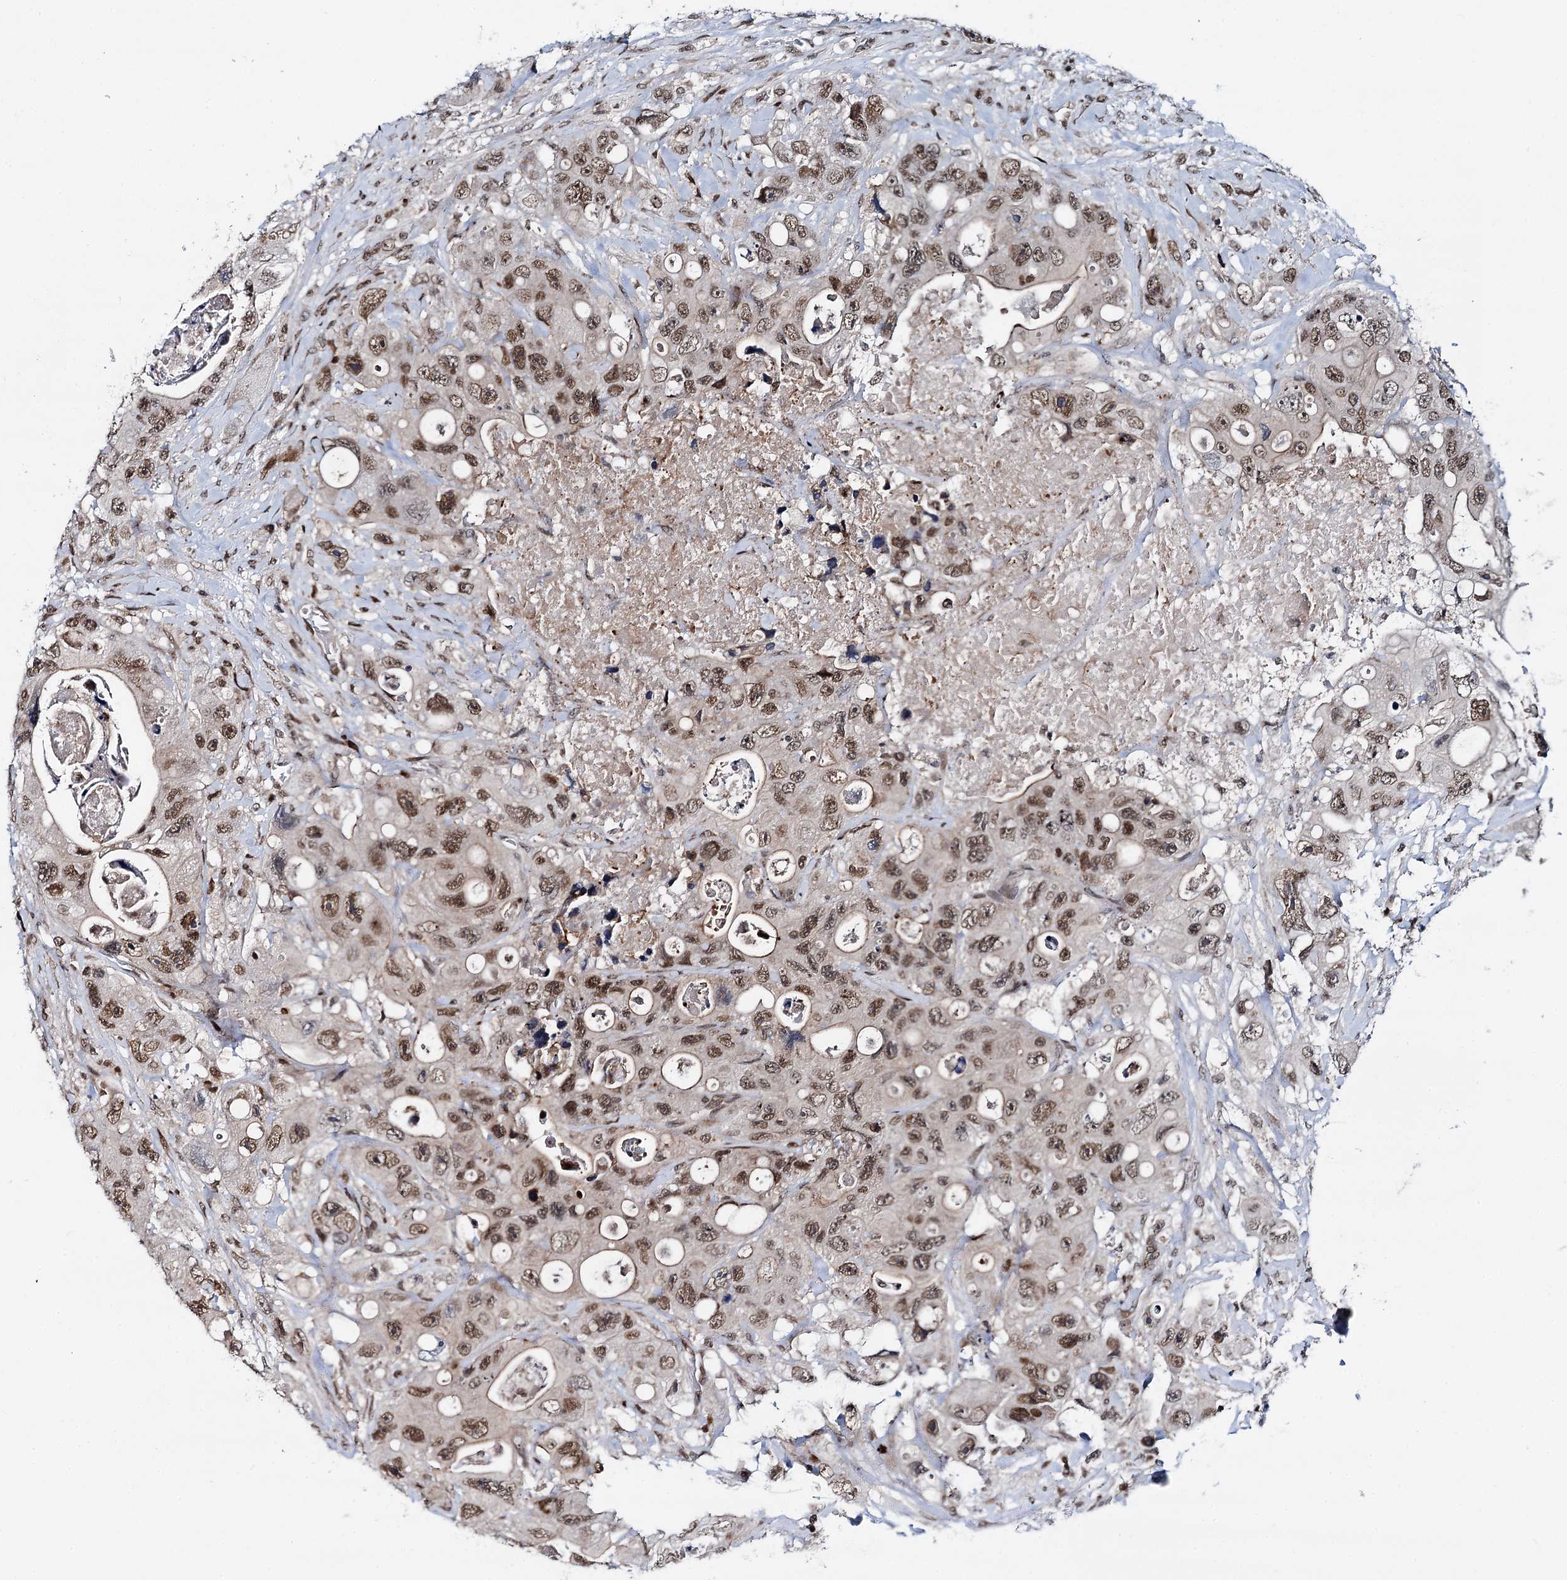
{"staining": {"intensity": "moderate", "quantity": ">75%", "location": "nuclear"}, "tissue": "colorectal cancer", "cell_type": "Tumor cells", "image_type": "cancer", "snomed": [{"axis": "morphology", "description": "Adenocarcinoma, NOS"}, {"axis": "topography", "description": "Colon"}], "caption": "High-magnification brightfield microscopy of colorectal cancer stained with DAB (3,3'-diaminobenzidine) (brown) and counterstained with hematoxylin (blue). tumor cells exhibit moderate nuclear positivity is identified in approximately>75% of cells.", "gene": "RUFY2", "patient": {"sex": "female", "age": 46}}